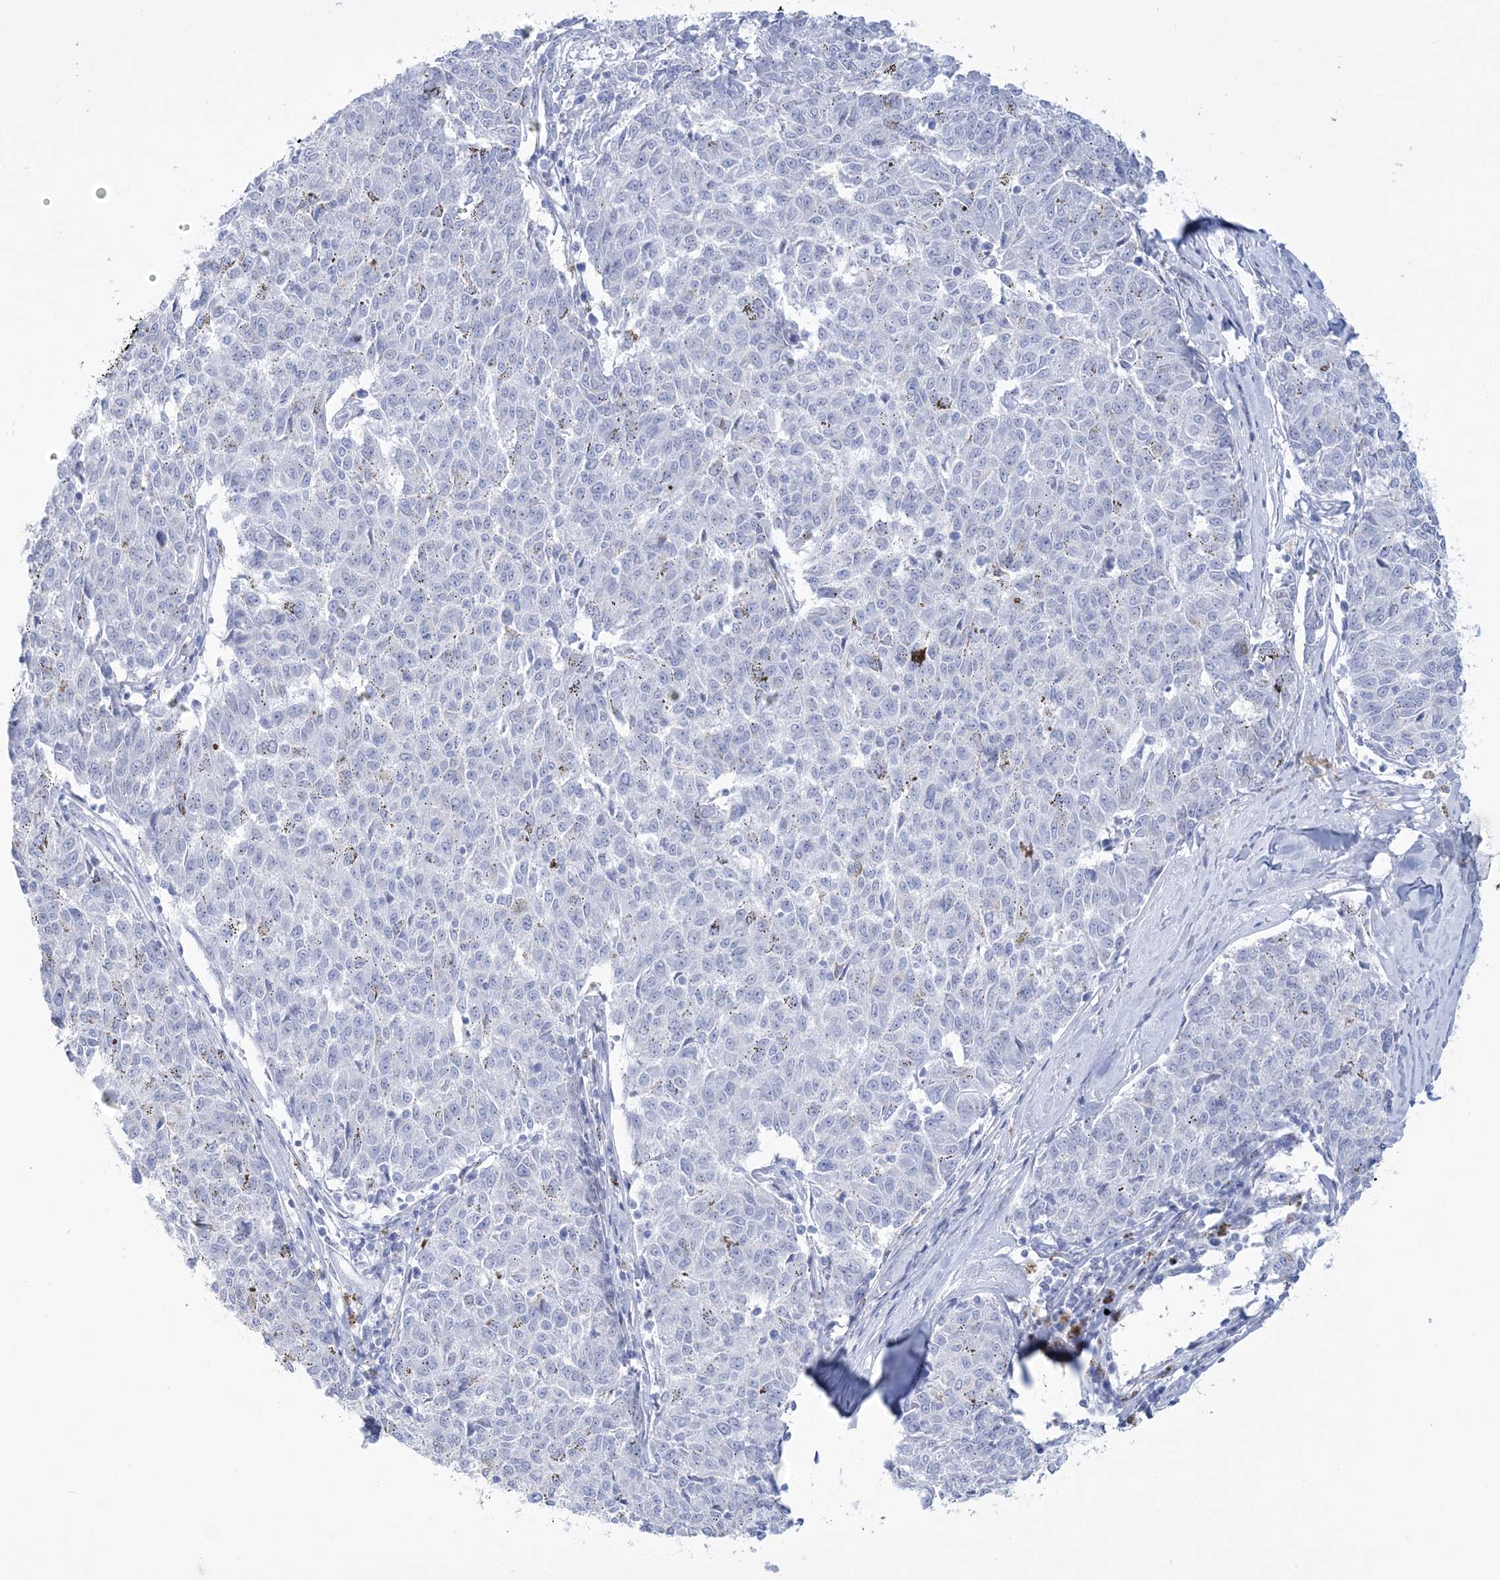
{"staining": {"intensity": "negative", "quantity": "none", "location": "none"}, "tissue": "melanoma", "cell_type": "Tumor cells", "image_type": "cancer", "snomed": [{"axis": "morphology", "description": "Malignant melanoma, NOS"}, {"axis": "topography", "description": "Skin"}], "caption": "There is no significant expression in tumor cells of malignant melanoma. (DAB (3,3'-diaminobenzidine) IHC with hematoxylin counter stain).", "gene": "RBP2", "patient": {"sex": "female", "age": 72}}